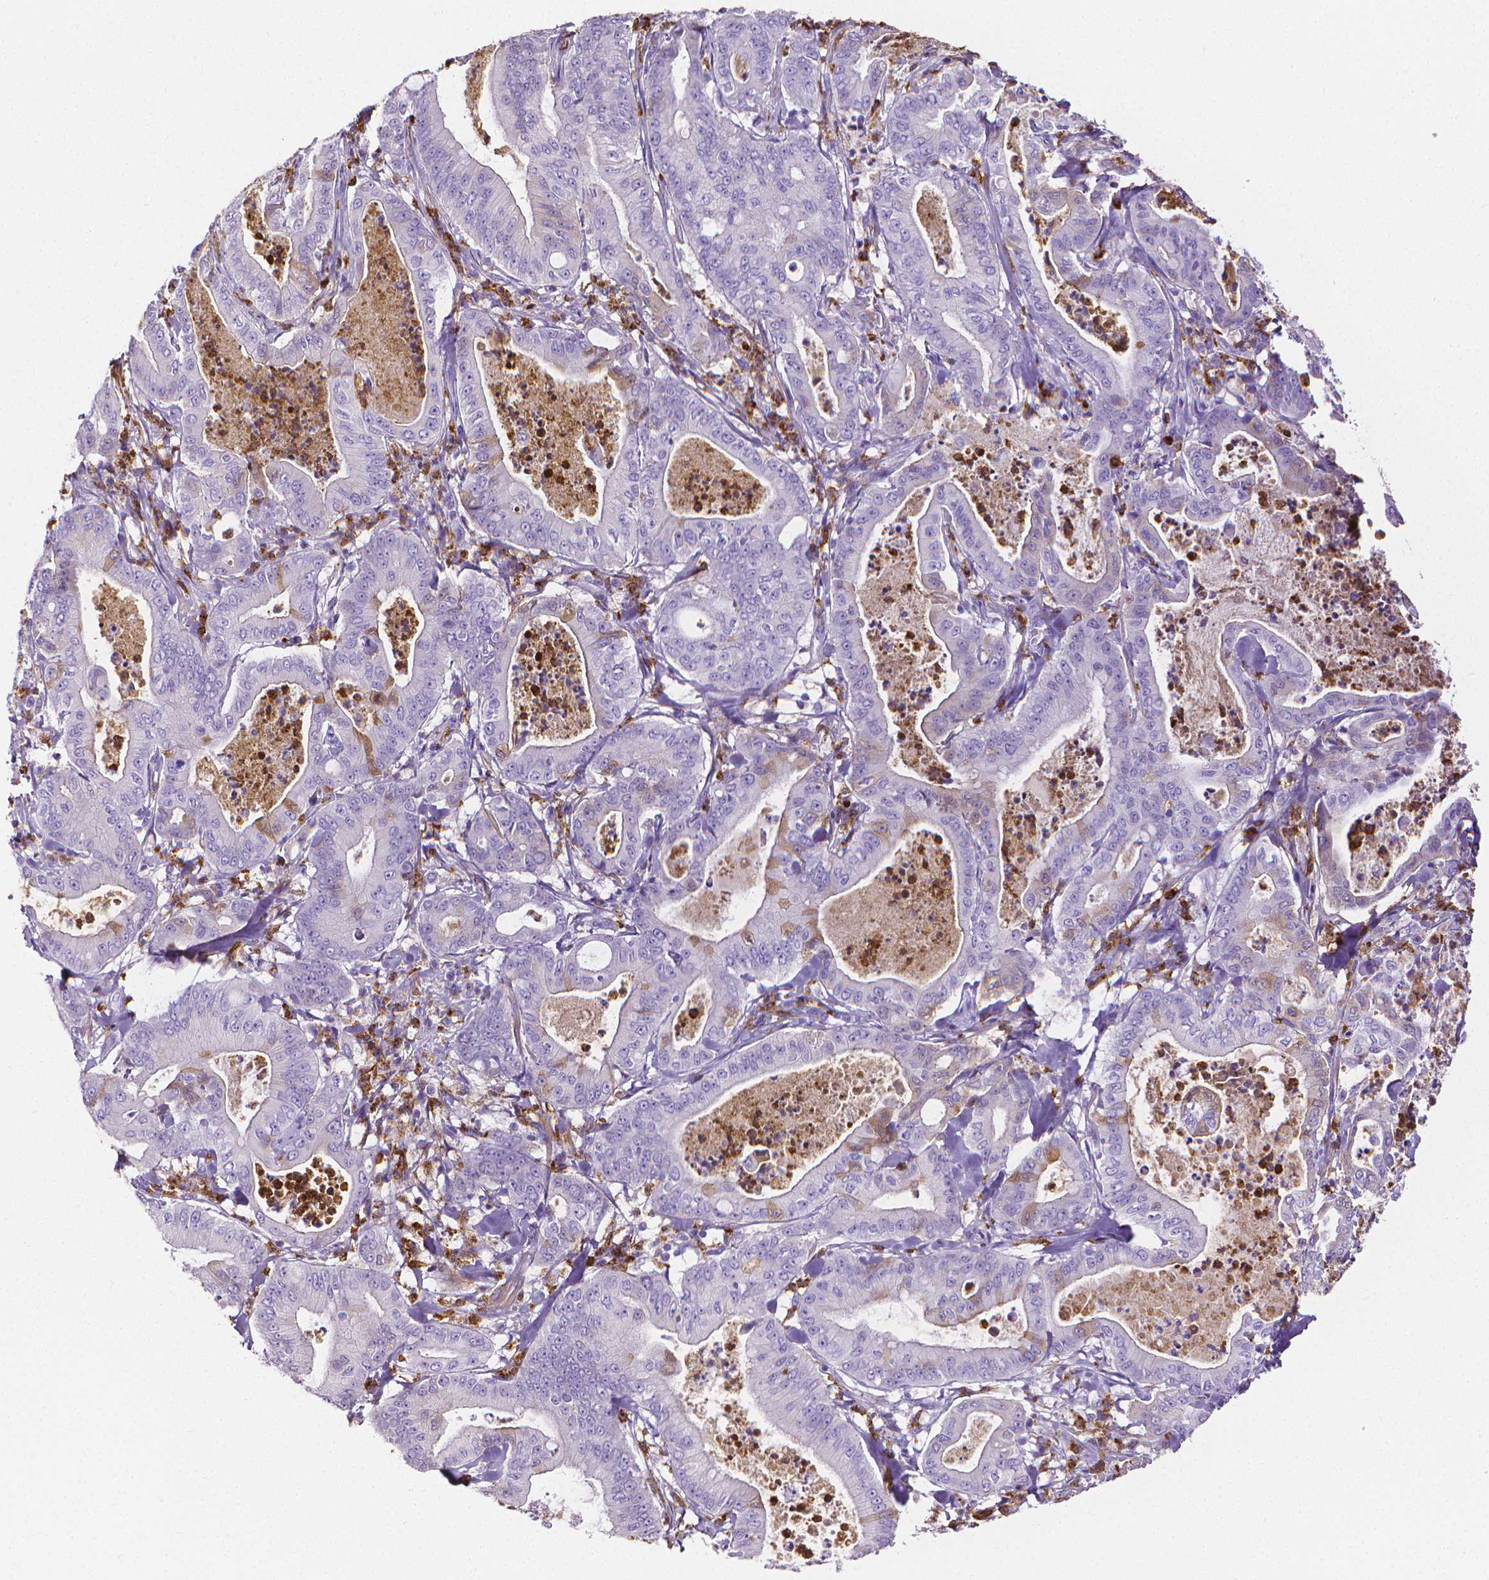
{"staining": {"intensity": "negative", "quantity": "none", "location": "none"}, "tissue": "pancreatic cancer", "cell_type": "Tumor cells", "image_type": "cancer", "snomed": [{"axis": "morphology", "description": "Adenocarcinoma, NOS"}, {"axis": "topography", "description": "Pancreas"}], "caption": "Immunohistochemical staining of human pancreatic cancer displays no significant expression in tumor cells. The staining is performed using DAB (3,3'-diaminobenzidine) brown chromogen with nuclei counter-stained in using hematoxylin.", "gene": "MMP9", "patient": {"sex": "male", "age": 71}}